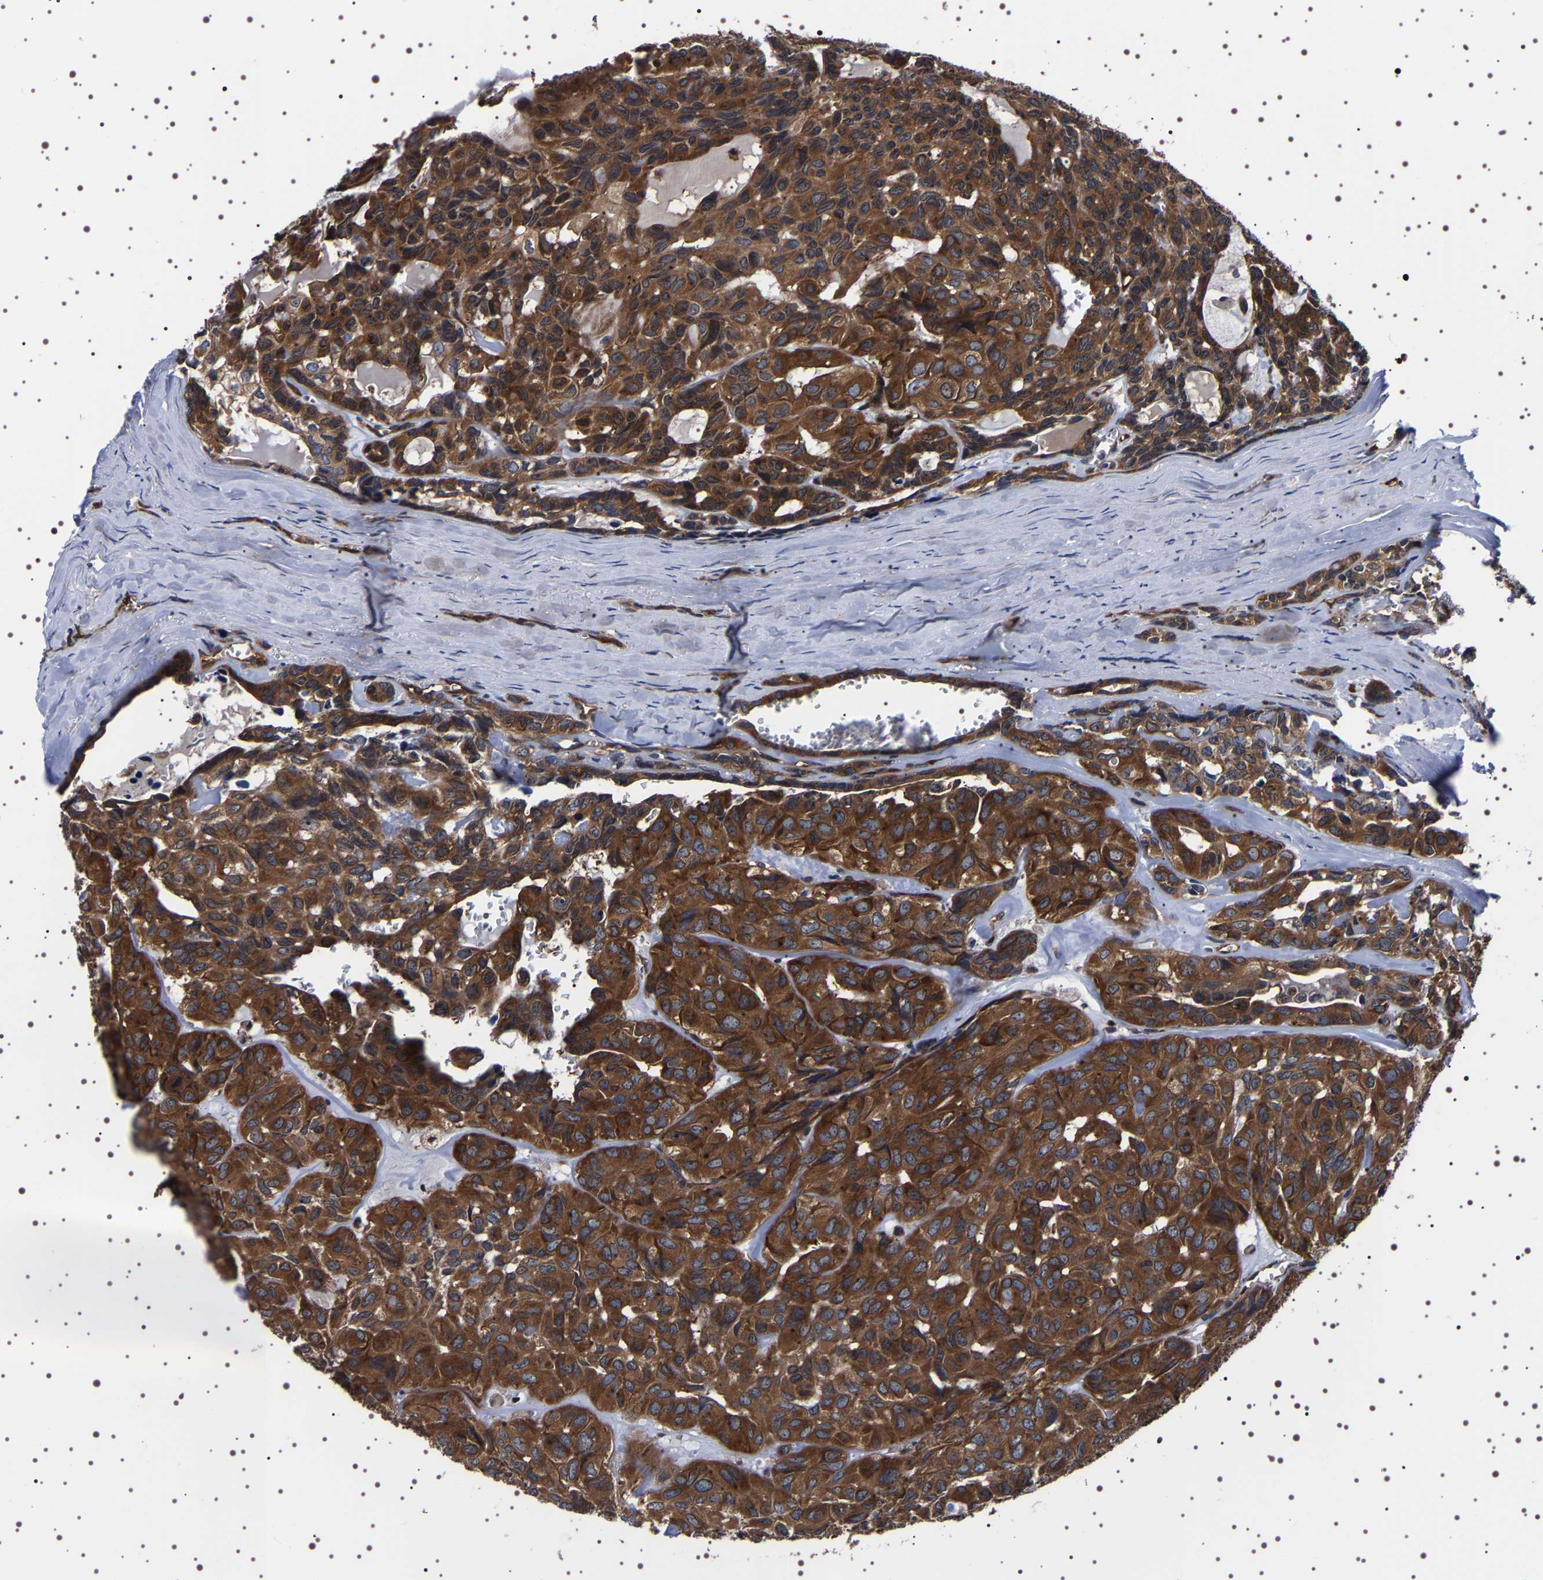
{"staining": {"intensity": "strong", "quantity": ">75%", "location": "cytoplasmic/membranous"}, "tissue": "head and neck cancer", "cell_type": "Tumor cells", "image_type": "cancer", "snomed": [{"axis": "morphology", "description": "Adenocarcinoma, NOS"}, {"axis": "topography", "description": "Salivary gland, NOS"}, {"axis": "topography", "description": "Head-Neck"}], "caption": "Immunohistochemistry micrograph of human head and neck cancer (adenocarcinoma) stained for a protein (brown), which demonstrates high levels of strong cytoplasmic/membranous staining in about >75% of tumor cells.", "gene": "DARS1", "patient": {"sex": "female", "age": 76}}